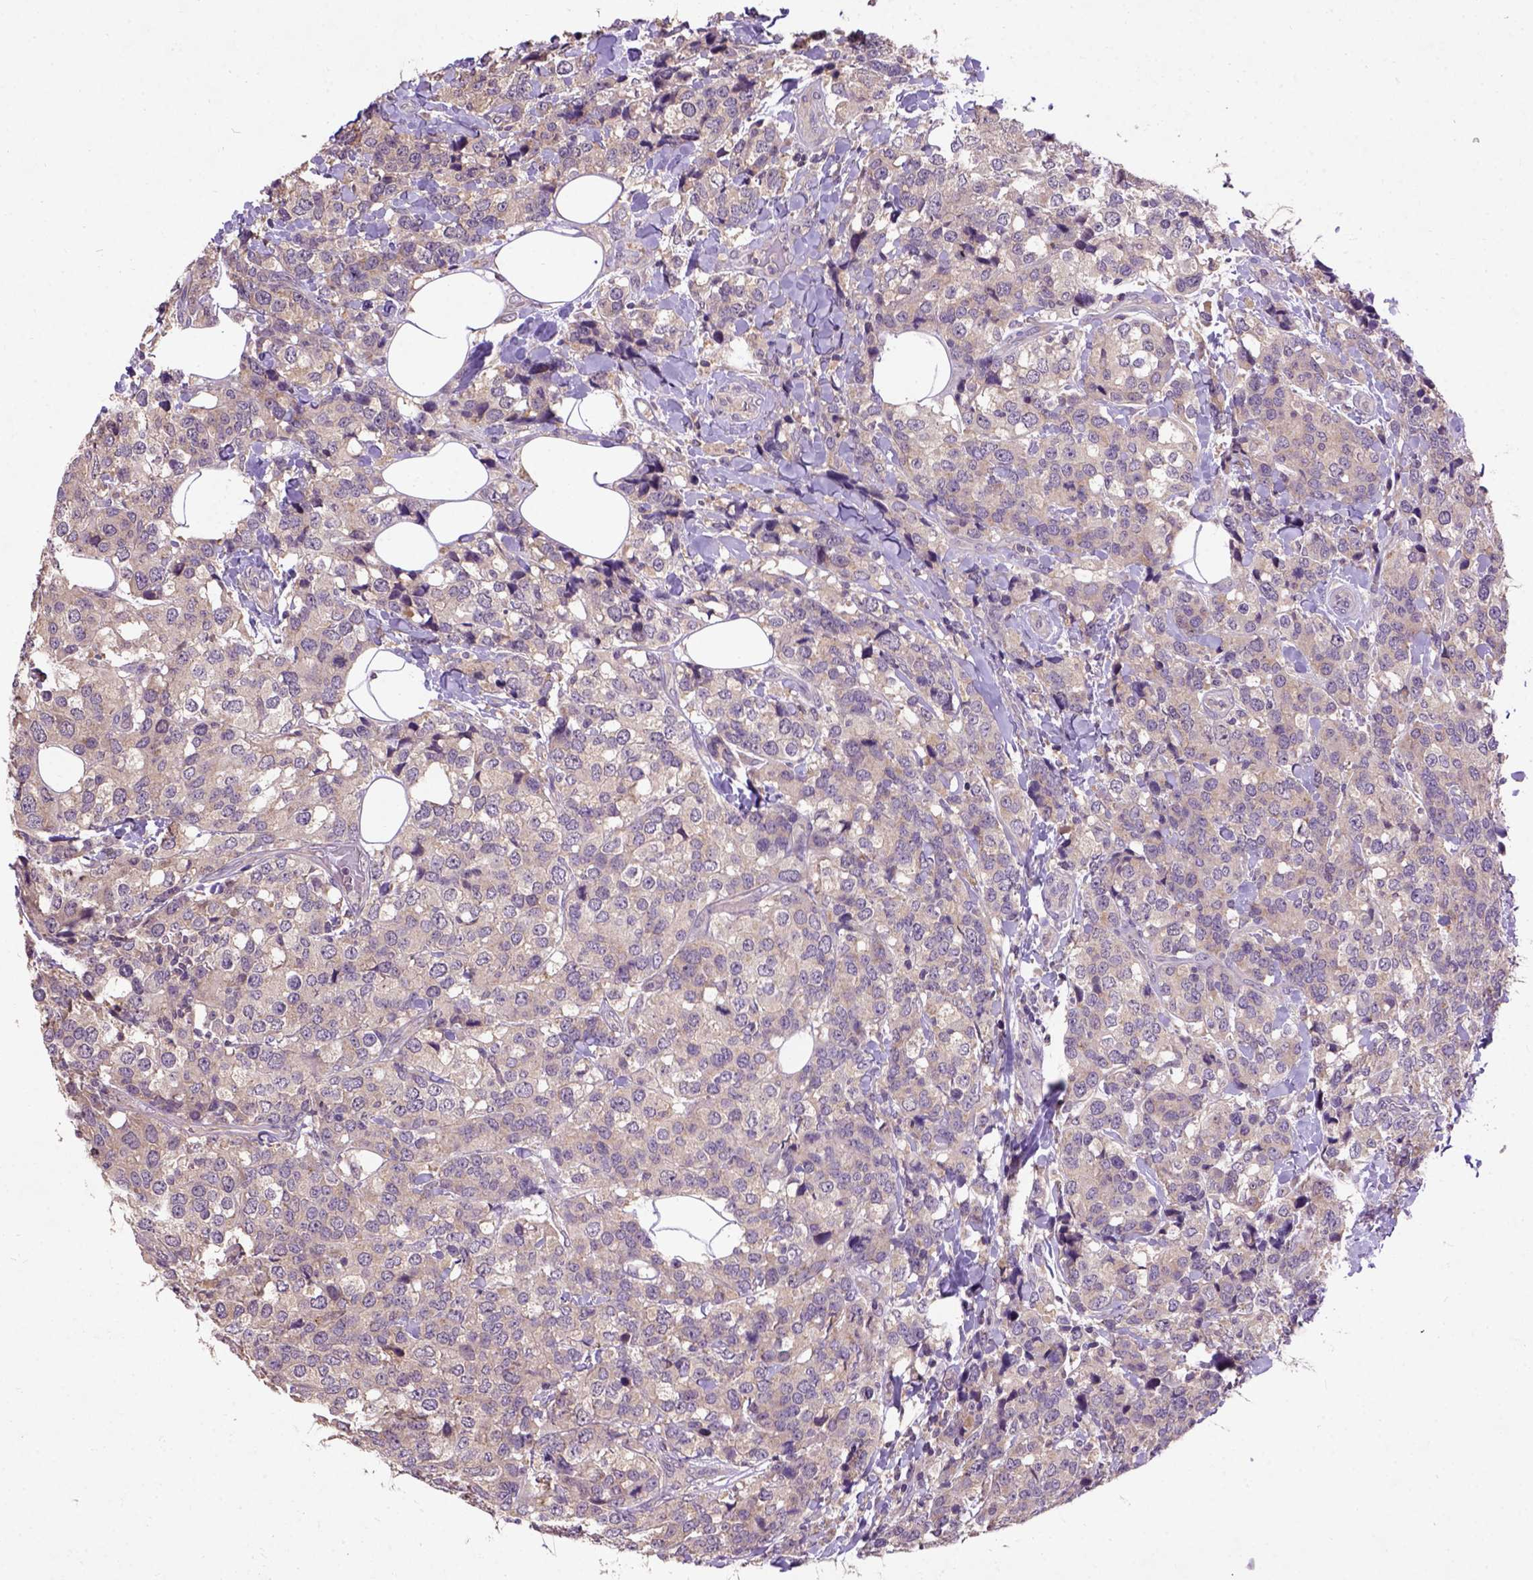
{"staining": {"intensity": "weak", "quantity": "25%-75%", "location": "cytoplasmic/membranous"}, "tissue": "breast cancer", "cell_type": "Tumor cells", "image_type": "cancer", "snomed": [{"axis": "morphology", "description": "Lobular carcinoma"}, {"axis": "topography", "description": "Breast"}], "caption": "This is an image of immunohistochemistry (IHC) staining of lobular carcinoma (breast), which shows weak expression in the cytoplasmic/membranous of tumor cells.", "gene": "KBTBD8", "patient": {"sex": "female", "age": 59}}